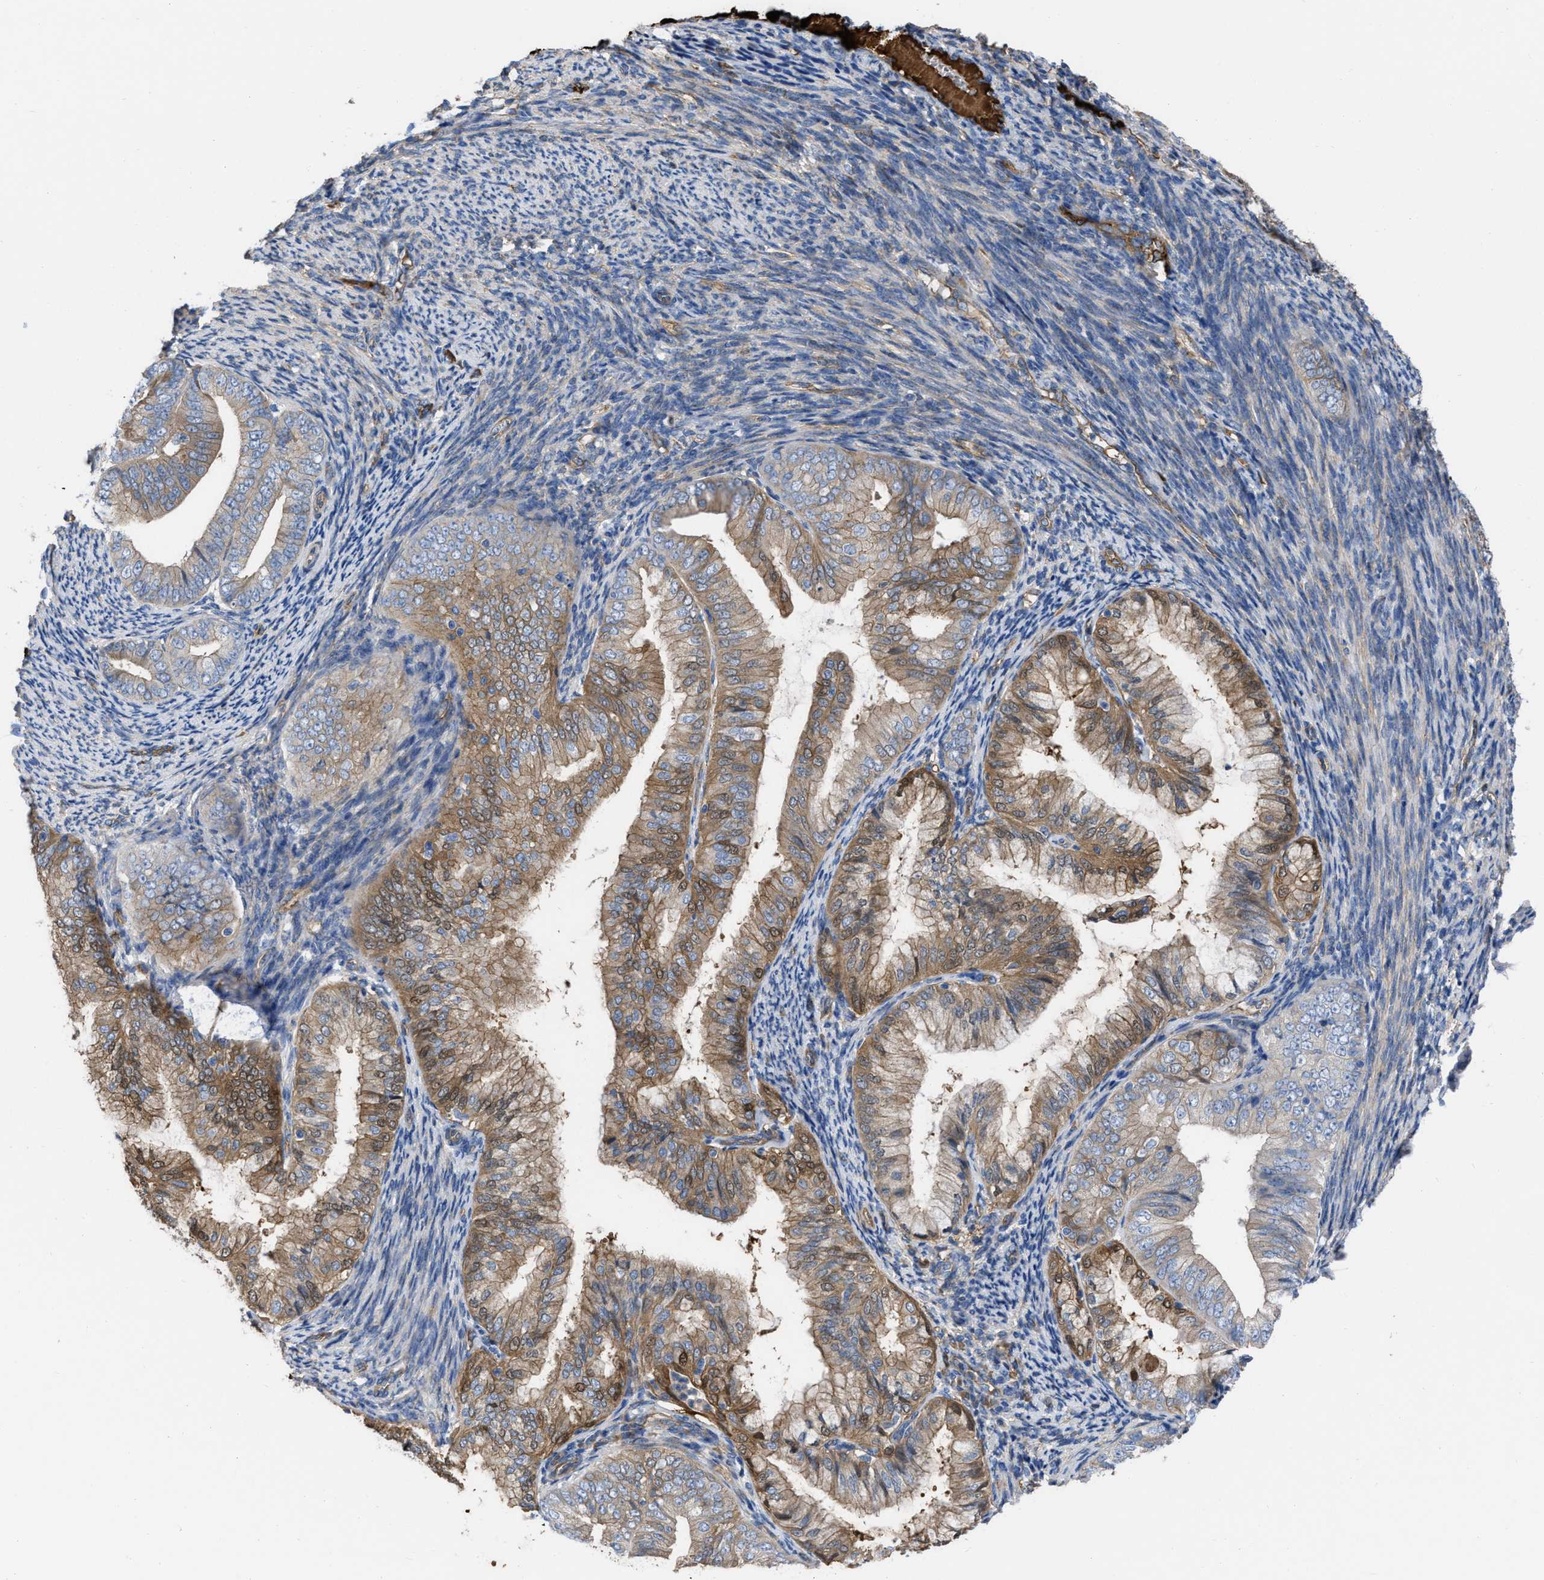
{"staining": {"intensity": "moderate", "quantity": ">75%", "location": "cytoplasmic/membranous"}, "tissue": "endometrial cancer", "cell_type": "Tumor cells", "image_type": "cancer", "snomed": [{"axis": "morphology", "description": "Adenocarcinoma, NOS"}, {"axis": "topography", "description": "Endometrium"}], "caption": "Adenocarcinoma (endometrial) stained with DAB IHC displays medium levels of moderate cytoplasmic/membranous staining in about >75% of tumor cells.", "gene": "TRIOBP", "patient": {"sex": "female", "age": 63}}